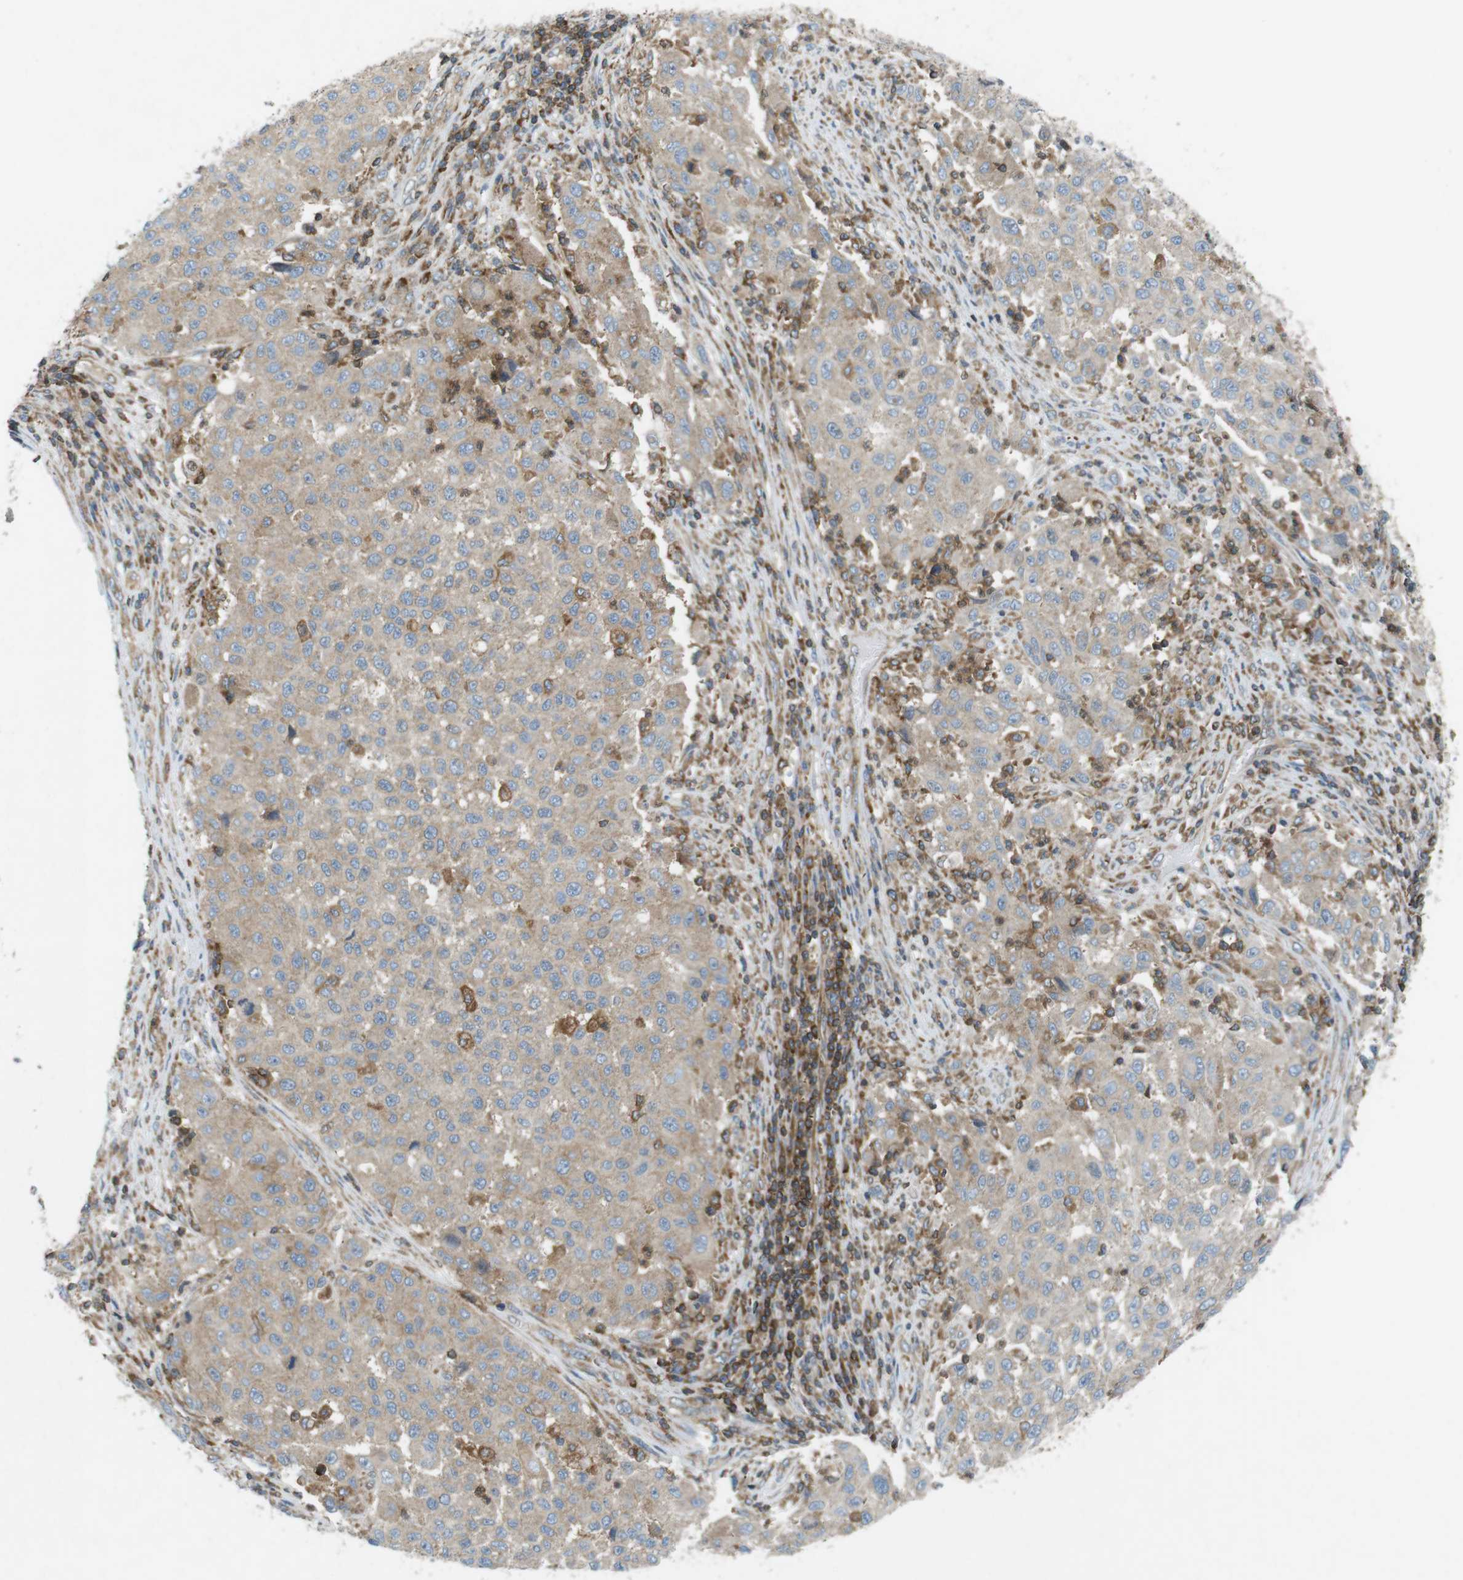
{"staining": {"intensity": "weak", "quantity": "<25%", "location": "cytoplasmic/membranous"}, "tissue": "melanoma", "cell_type": "Tumor cells", "image_type": "cancer", "snomed": [{"axis": "morphology", "description": "Malignant melanoma, Metastatic site"}, {"axis": "topography", "description": "Lymph node"}], "caption": "Protein analysis of malignant melanoma (metastatic site) shows no significant staining in tumor cells. (Brightfield microscopy of DAB (3,3'-diaminobenzidine) immunohistochemistry (IHC) at high magnification).", "gene": "FLII", "patient": {"sex": "male", "age": 61}}